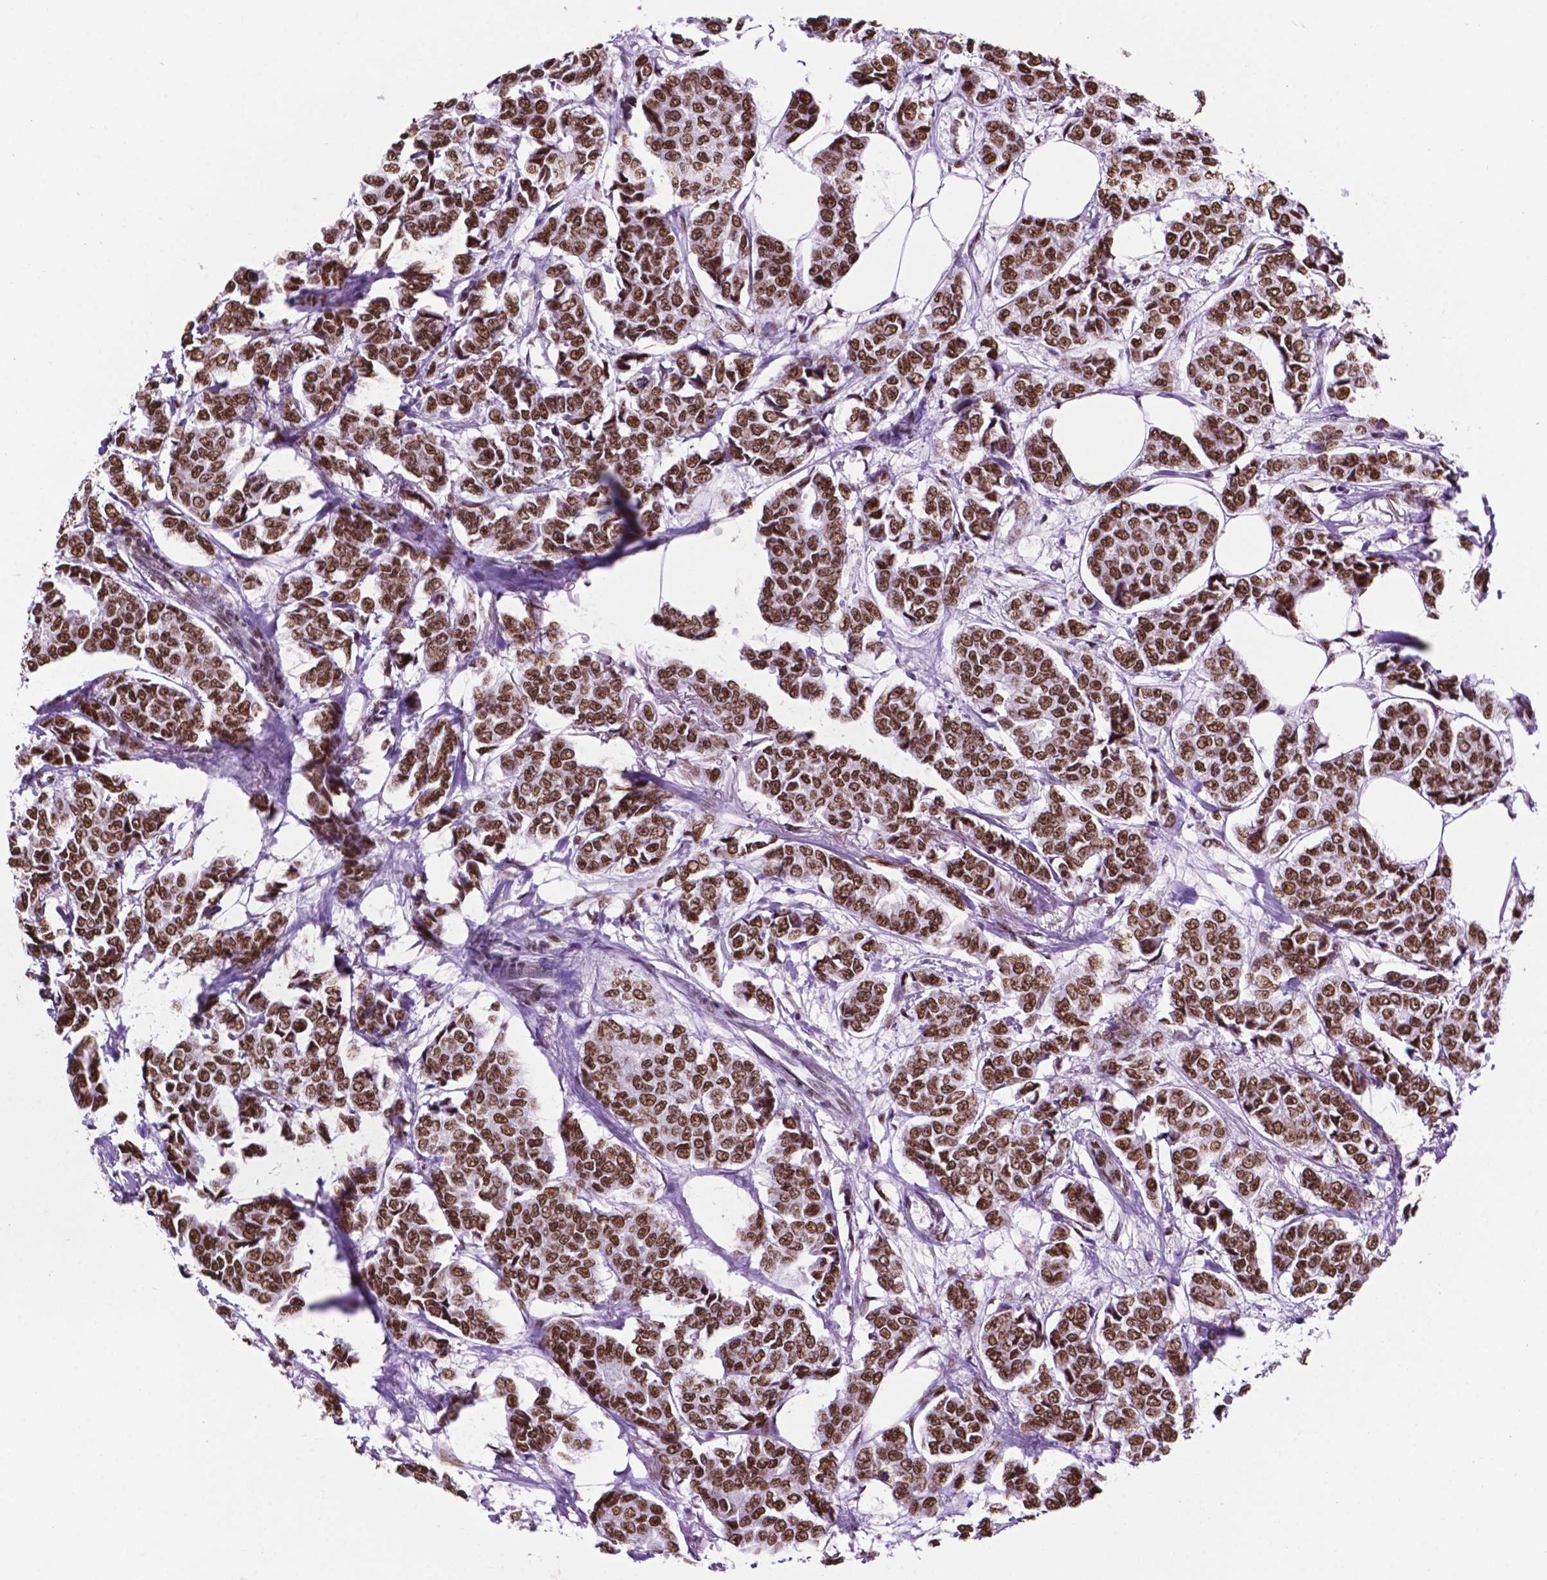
{"staining": {"intensity": "strong", "quantity": ">75%", "location": "nuclear"}, "tissue": "breast cancer", "cell_type": "Tumor cells", "image_type": "cancer", "snomed": [{"axis": "morphology", "description": "Duct carcinoma"}, {"axis": "topography", "description": "Breast"}], "caption": "Breast cancer stained with DAB (3,3'-diaminobenzidine) IHC exhibits high levels of strong nuclear staining in about >75% of tumor cells. (brown staining indicates protein expression, while blue staining denotes nuclei).", "gene": "CCAR2", "patient": {"sex": "female", "age": 94}}